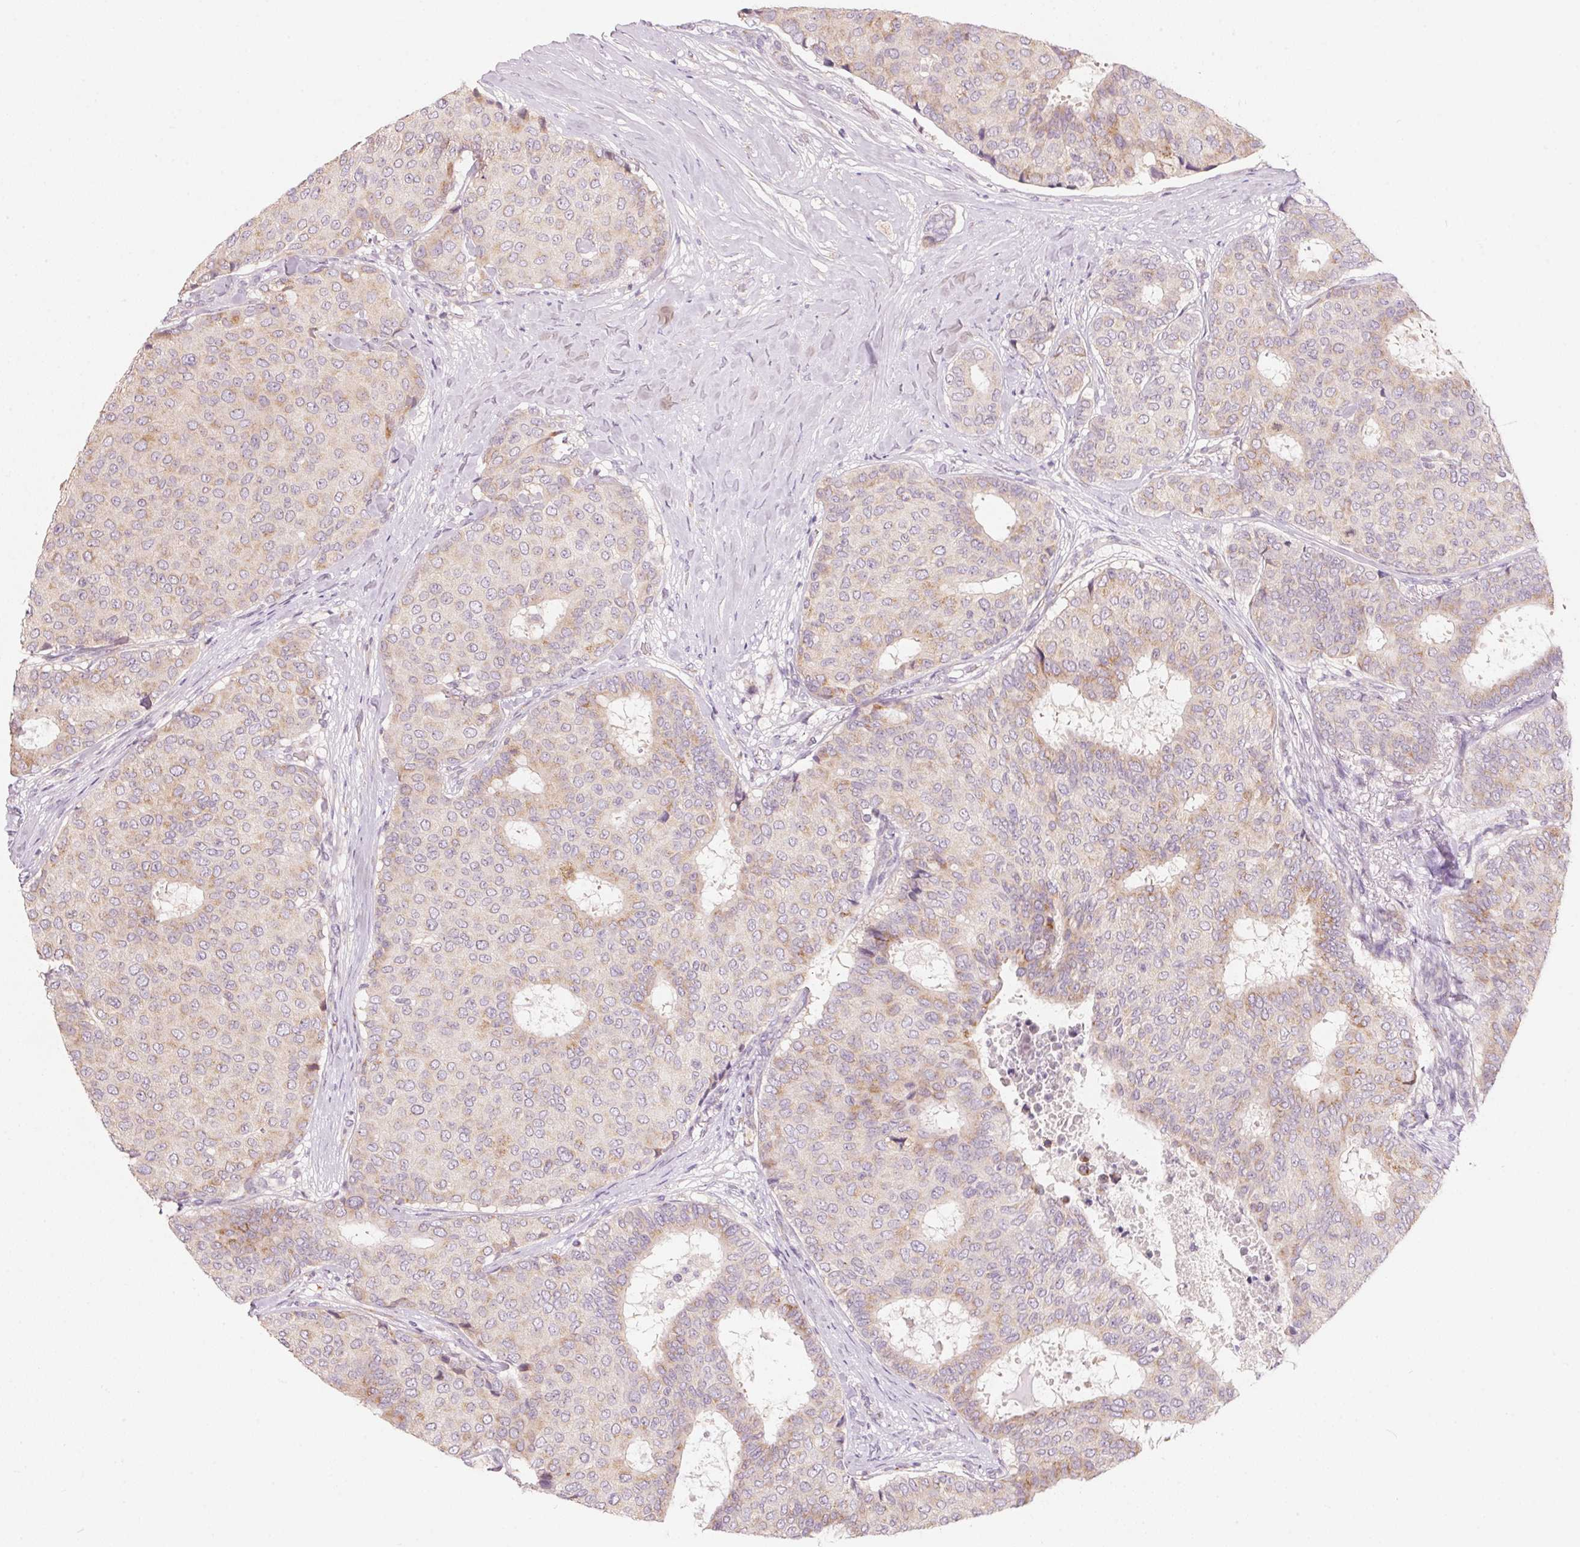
{"staining": {"intensity": "weak", "quantity": "<25%", "location": "cytoplasmic/membranous"}, "tissue": "breast cancer", "cell_type": "Tumor cells", "image_type": "cancer", "snomed": [{"axis": "morphology", "description": "Duct carcinoma"}, {"axis": "topography", "description": "Breast"}], "caption": "Tumor cells show no significant protein staining in invasive ductal carcinoma (breast).", "gene": "DRAM2", "patient": {"sex": "female", "age": 75}}